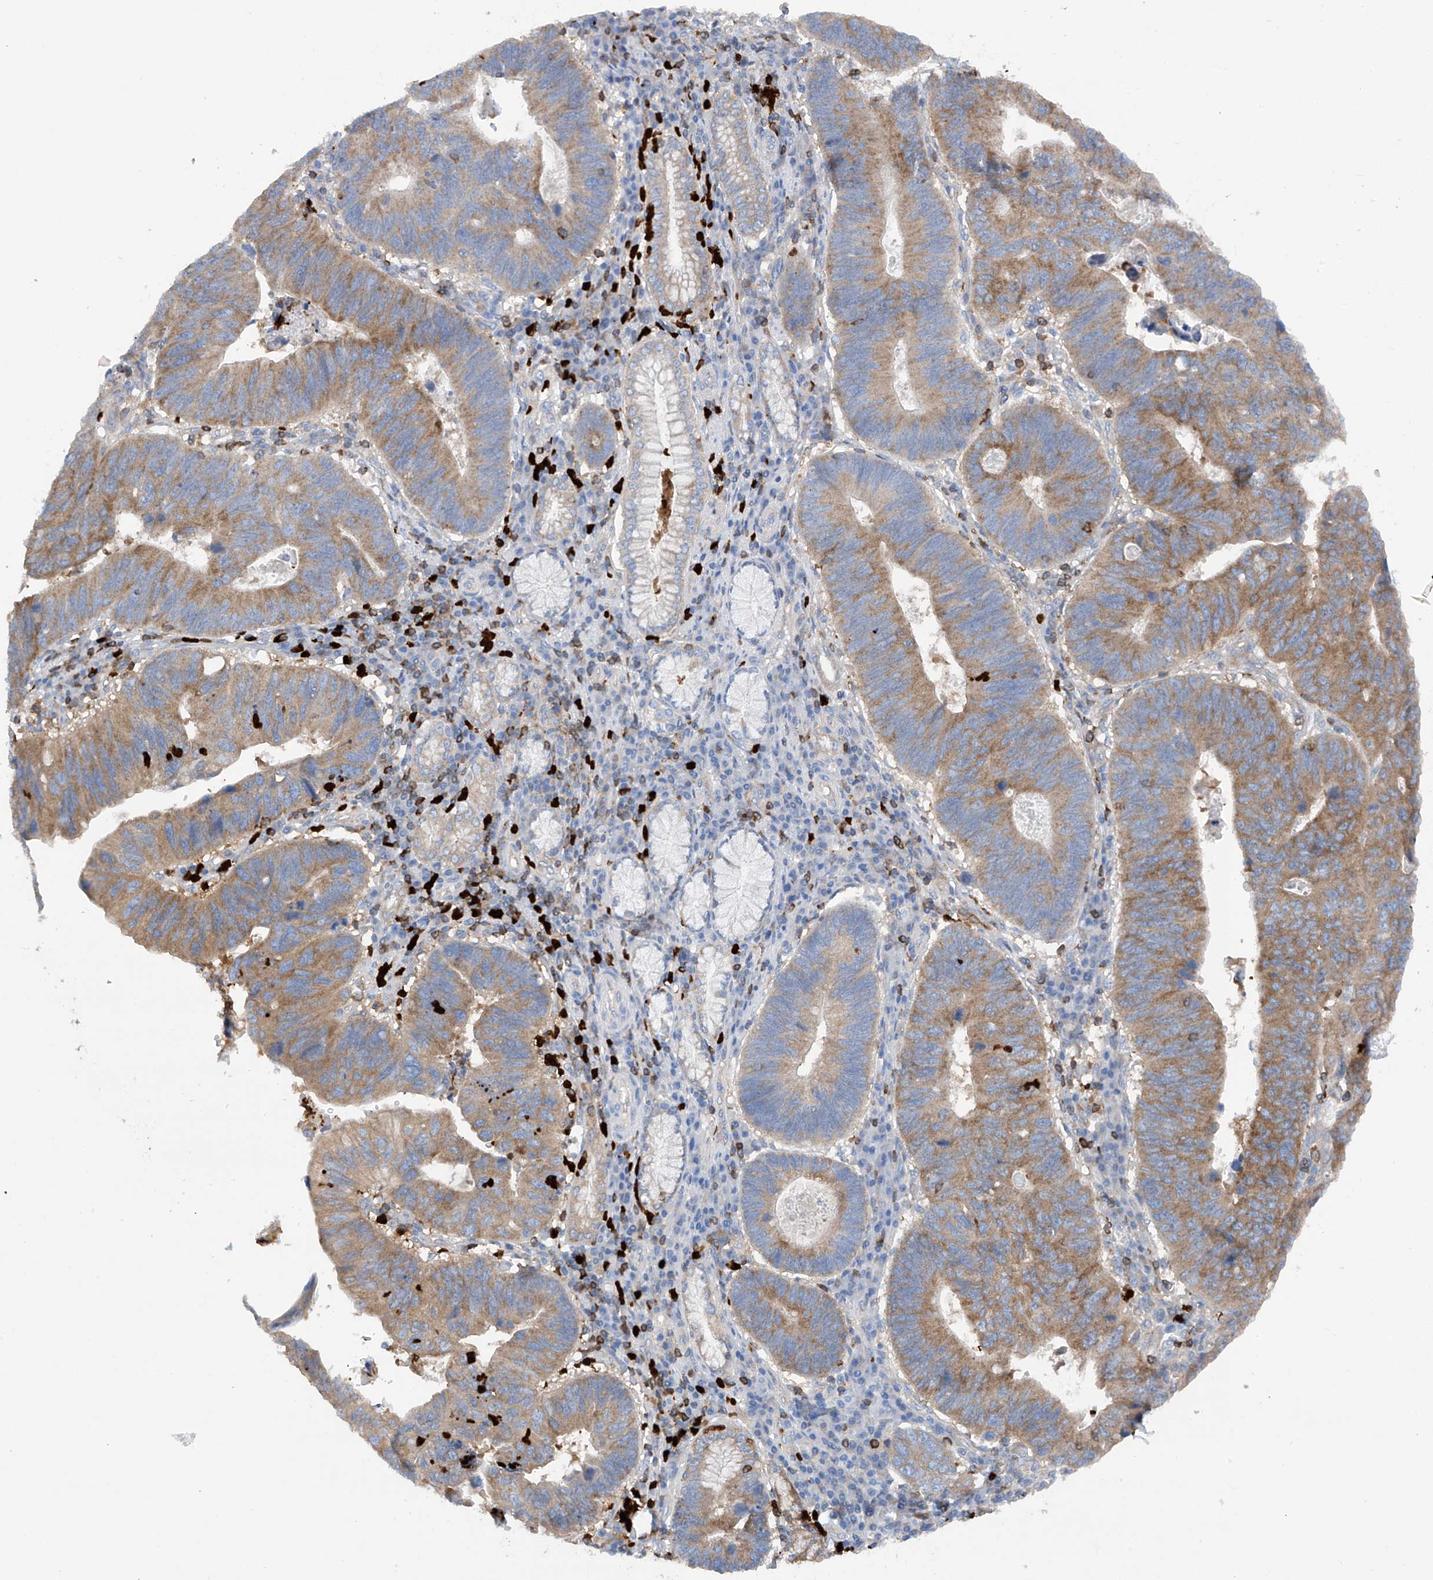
{"staining": {"intensity": "moderate", "quantity": "25%-75%", "location": "cytoplasmic/membranous"}, "tissue": "stomach cancer", "cell_type": "Tumor cells", "image_type": "cancer", "snomed": [{"axis": "morphology", "description": "Adenocarcinoma, NOS"}, {"axis": "topography", "description": "Stomach"}], "caption": "This image exhibits IHC staining of human stomach cancer, with medium moderate cytoplasmic/membranous positivity in approximately 25%-75% of tumor cells.", "gene": "PHACTR2", "patient": {"sex": "male", "age": 59}}